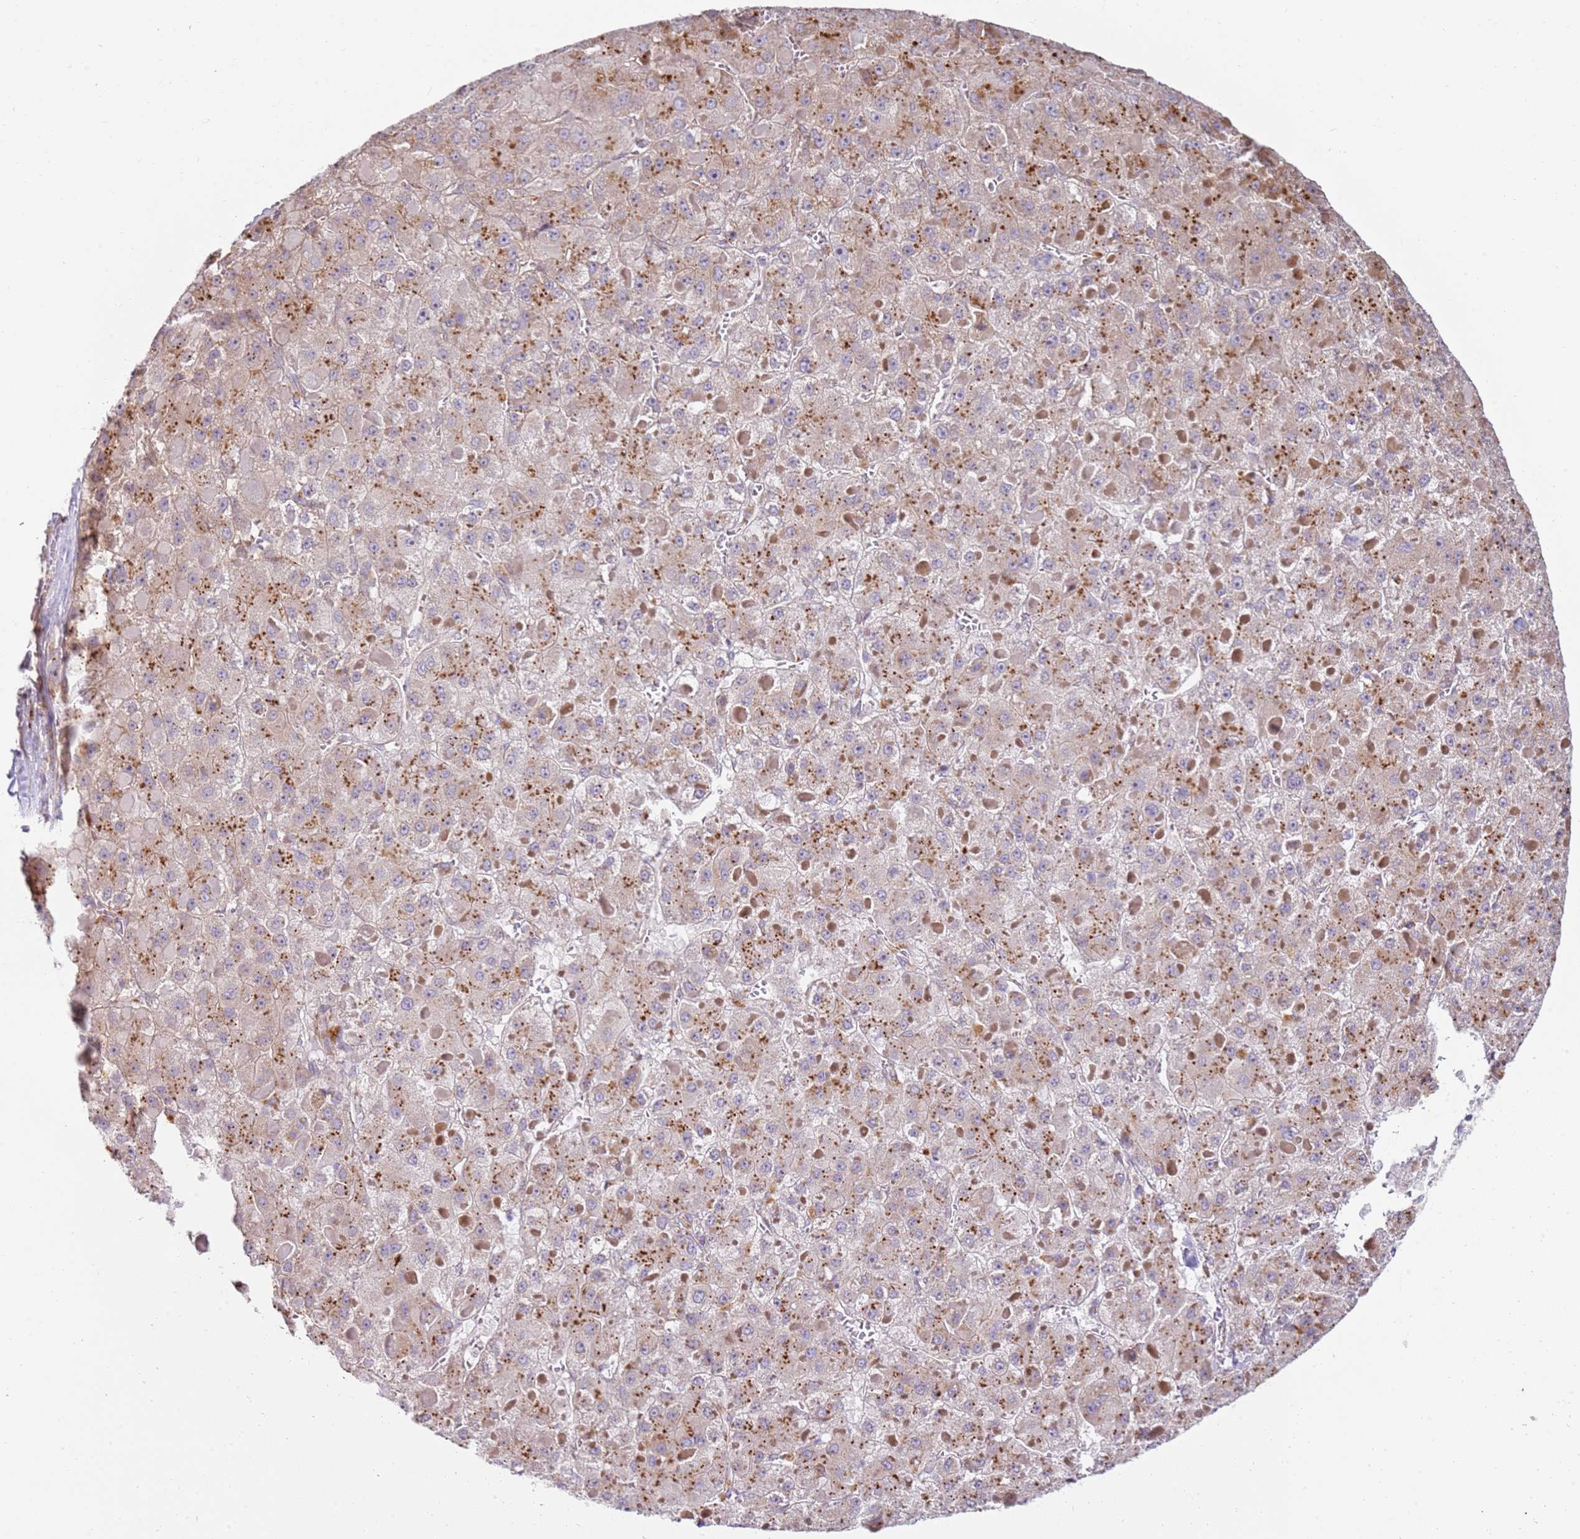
{"staining": {"intensity": "moderate", "quantity": "25%-75%", "location": "cytoplasmic/membranous"}, "tissue": "liver cancer", "cell_type": "Tumor cells", "image_type": "cancer", "snomed": [{"axis": "morphology", "description": "Carcinoma, Hepatocellular, NOS"}, {"axis": "topography", "description": "Liver"}], "caption": "A high-resolution histopathology image shows immunohistochemistry (IHC) staining of liver hepatocellular carcinoma, which shows moderate cytoplasmic/membranous expression in approximately 25%-75% of tumor cells. (IHC, brightfield microscopy, high magnification).", "gene": "GRAP", "patient": {"sex": "female", "age": 73}}